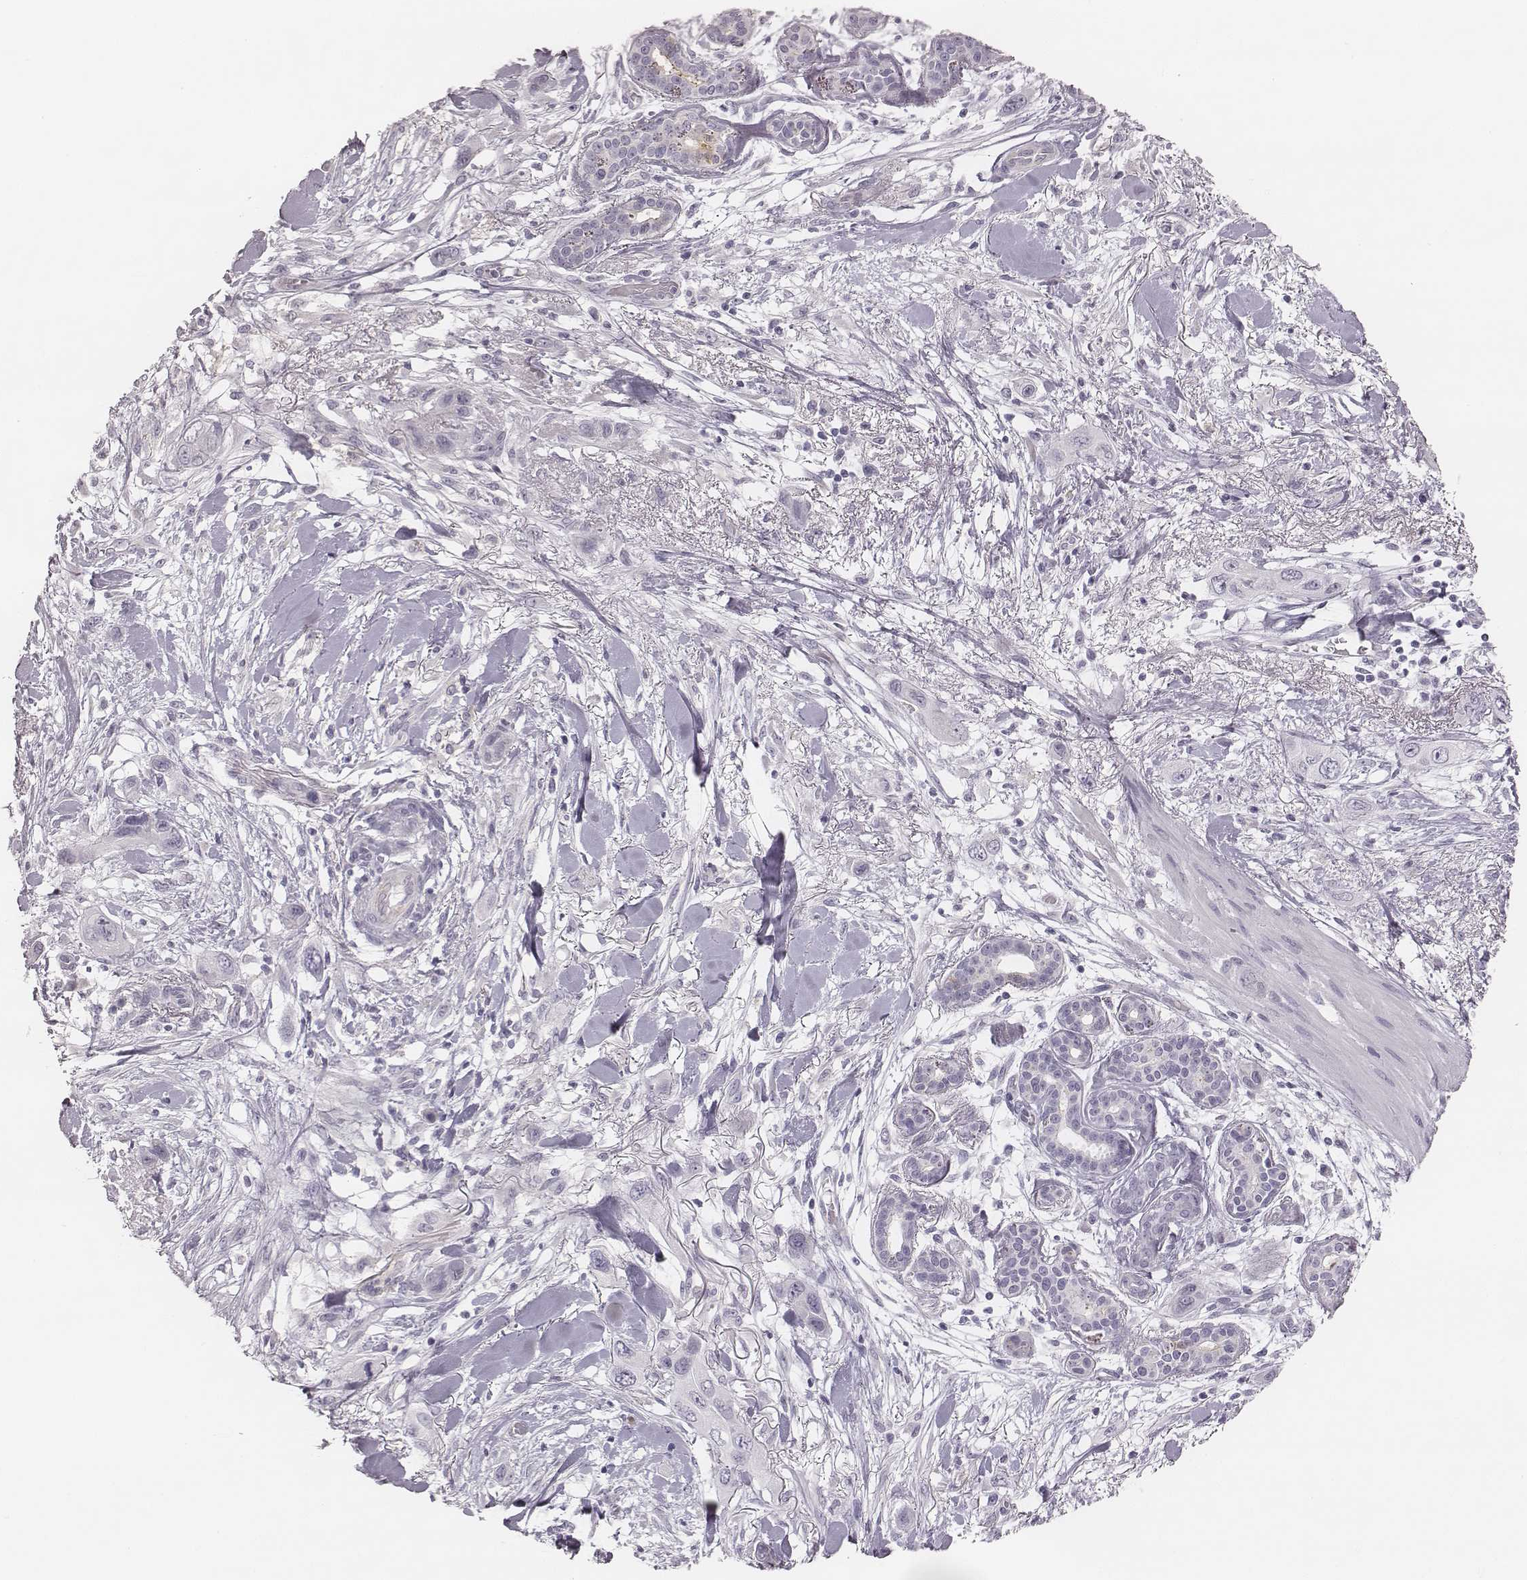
{"staining": {"intensity": "negative", "quantity": "none", "location": "none"}, "tissue": "skin cancer", "cell_type": "Tumor cells", "image_type": "cancer", "snomed": [{"axis": "morphology", "description": "Squamous cell carcinoma, NOS"}, {"axis": "topography", "description": "Skin"}], "caption": "Tumor cells show no significant protein staining in skin cancer.", "gene": "KCNJ12", "patient": {"sex": "male", "age": 79}}